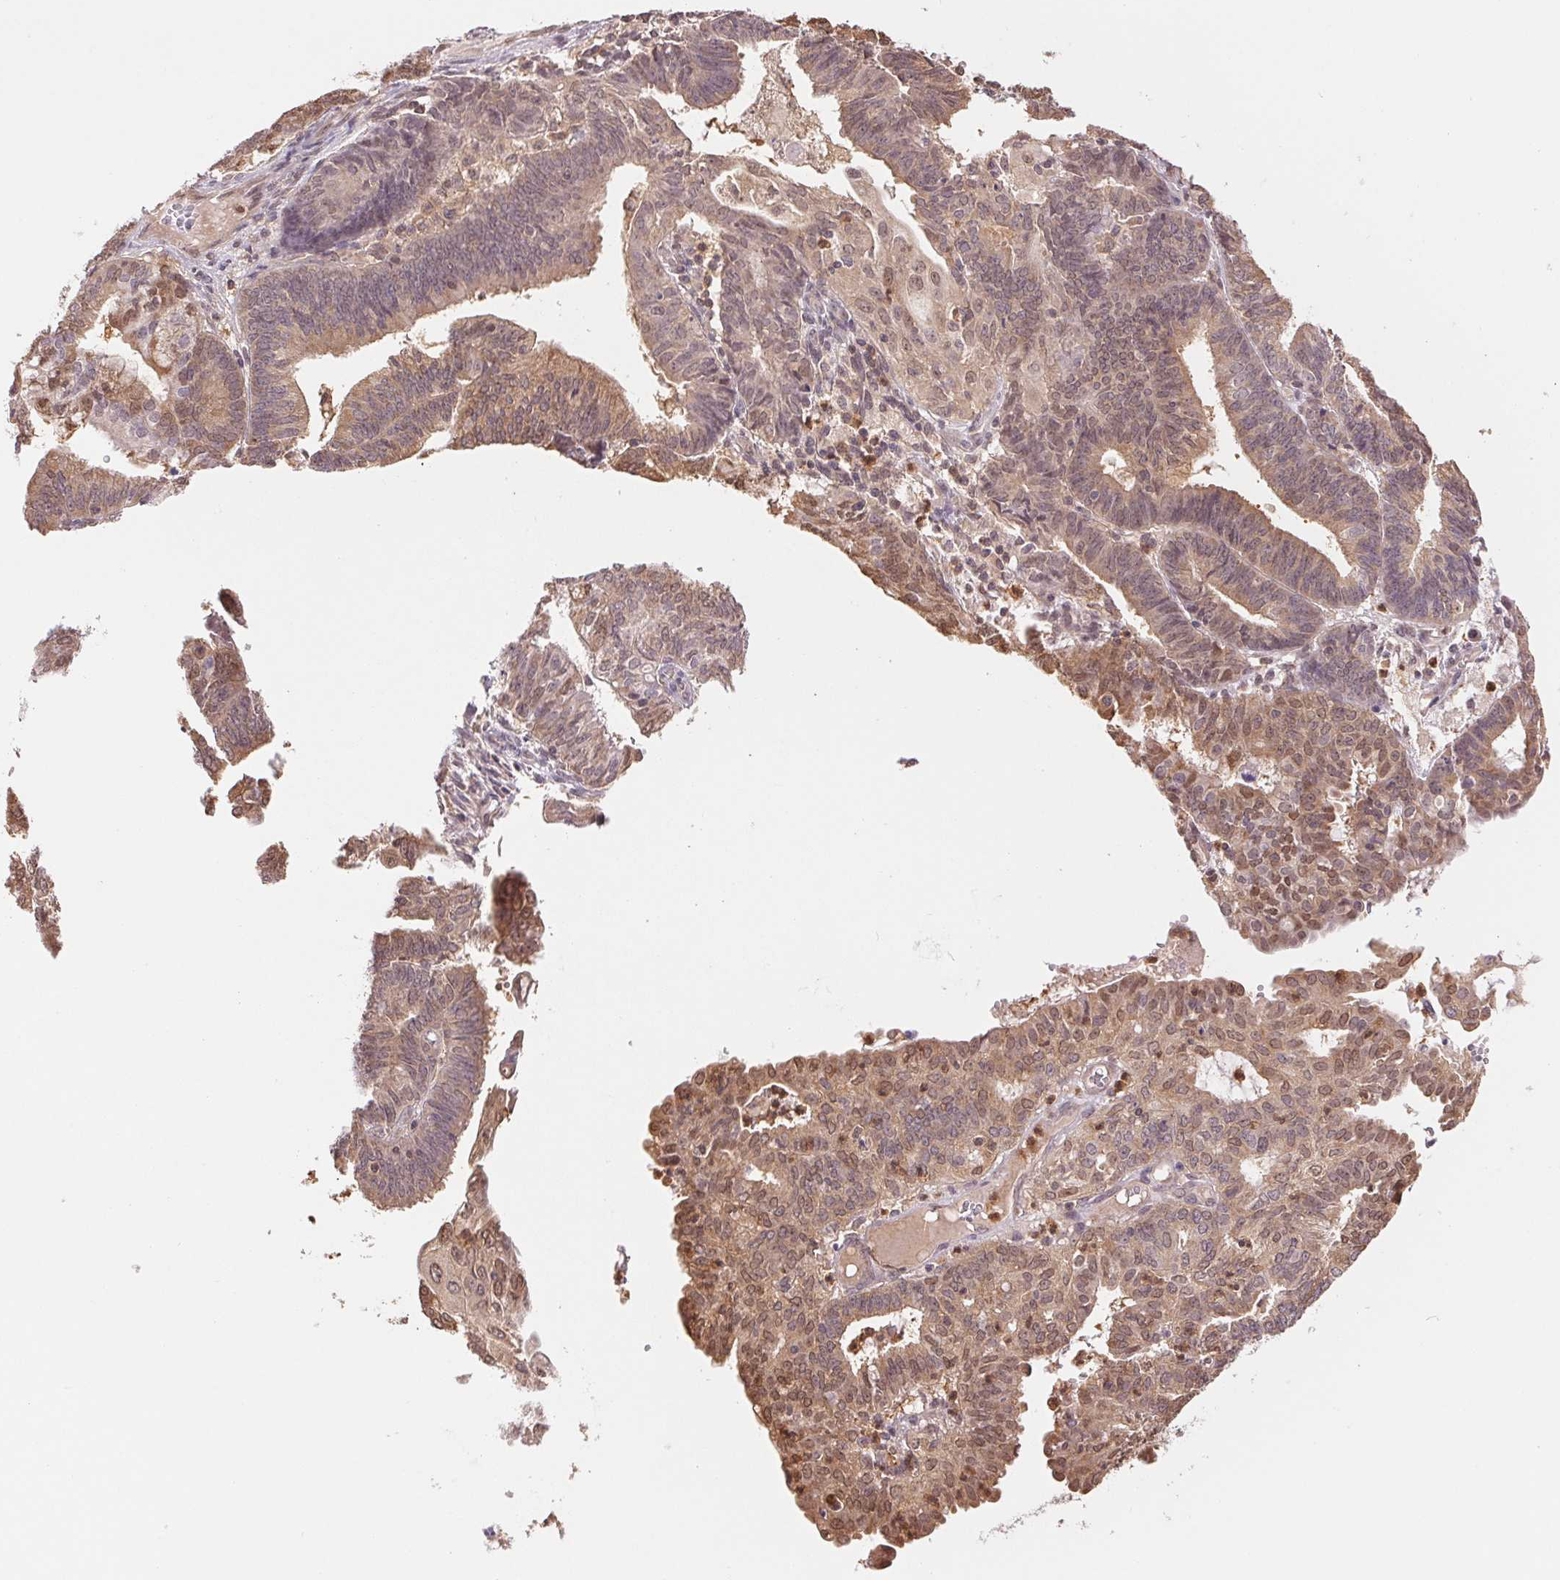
{"staining": {"intensity": "weak", "quantity": "25%-75%", "location": "cytoplasmic/membranous,nuclear"}, "tissue": "endometrial cancer", "cell_type": "Tumor cells", "image_type": "cancer", "snomed": [{"axis": "morphology", "description": "Adenocarcinoma, NOS"}, {"axis": "topography", "description": "Endometrium"}], "caption": "An IHC image of tumor tissue is shown. Protein staining in brown labels weak cytoplasmic/membranous and nuclear positivity in endometrial adenocarcinoma within tumor cells.", "gene": "CDC123", "patient": {"sex": "female", "age": 61}}